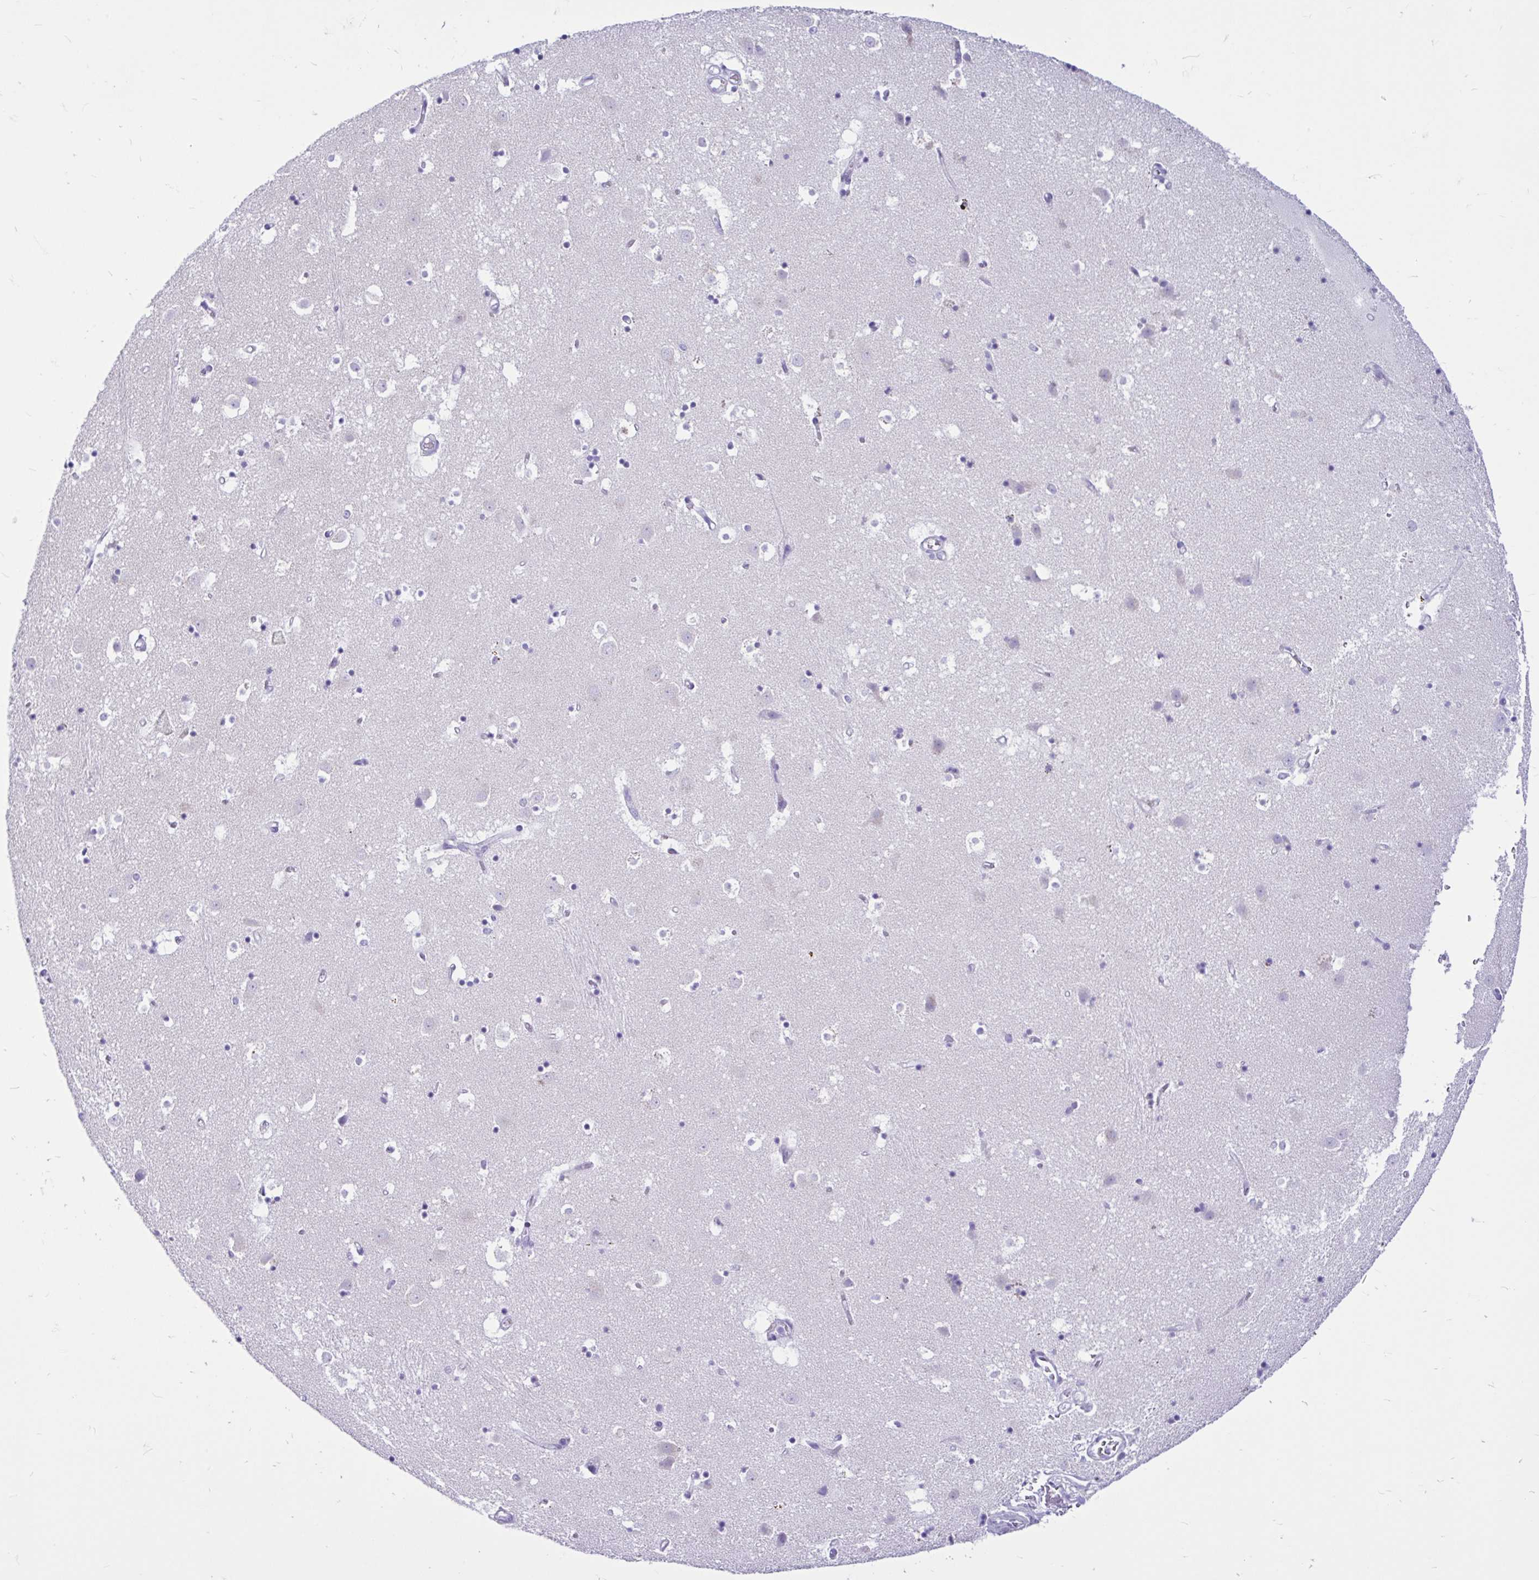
{"staining": {"intensity": "negative", "quantity": "none", "location": "none"}, "tissue": "caudate", "cell_type": "Glial cells", "image_type": "normal", "snomed": [{"axis": "morphology", "description": "Normal tissue, NOS"}, {"axis": "topography", "description": "Lateral ventricle wall"}], "caption": "DAB (3,3'-diaminobenzidine) immunohistochemical staining of unremarkable caudate demonstrates no significant positivity in glial cells. (DAB (3,3'-diaminobenzidine) immunohistochemistry (IHC) visualized using brightfield microscopy, high magnification).", "gene": "CYP19A1", "patient": {"sex": "male", "age": 58}}